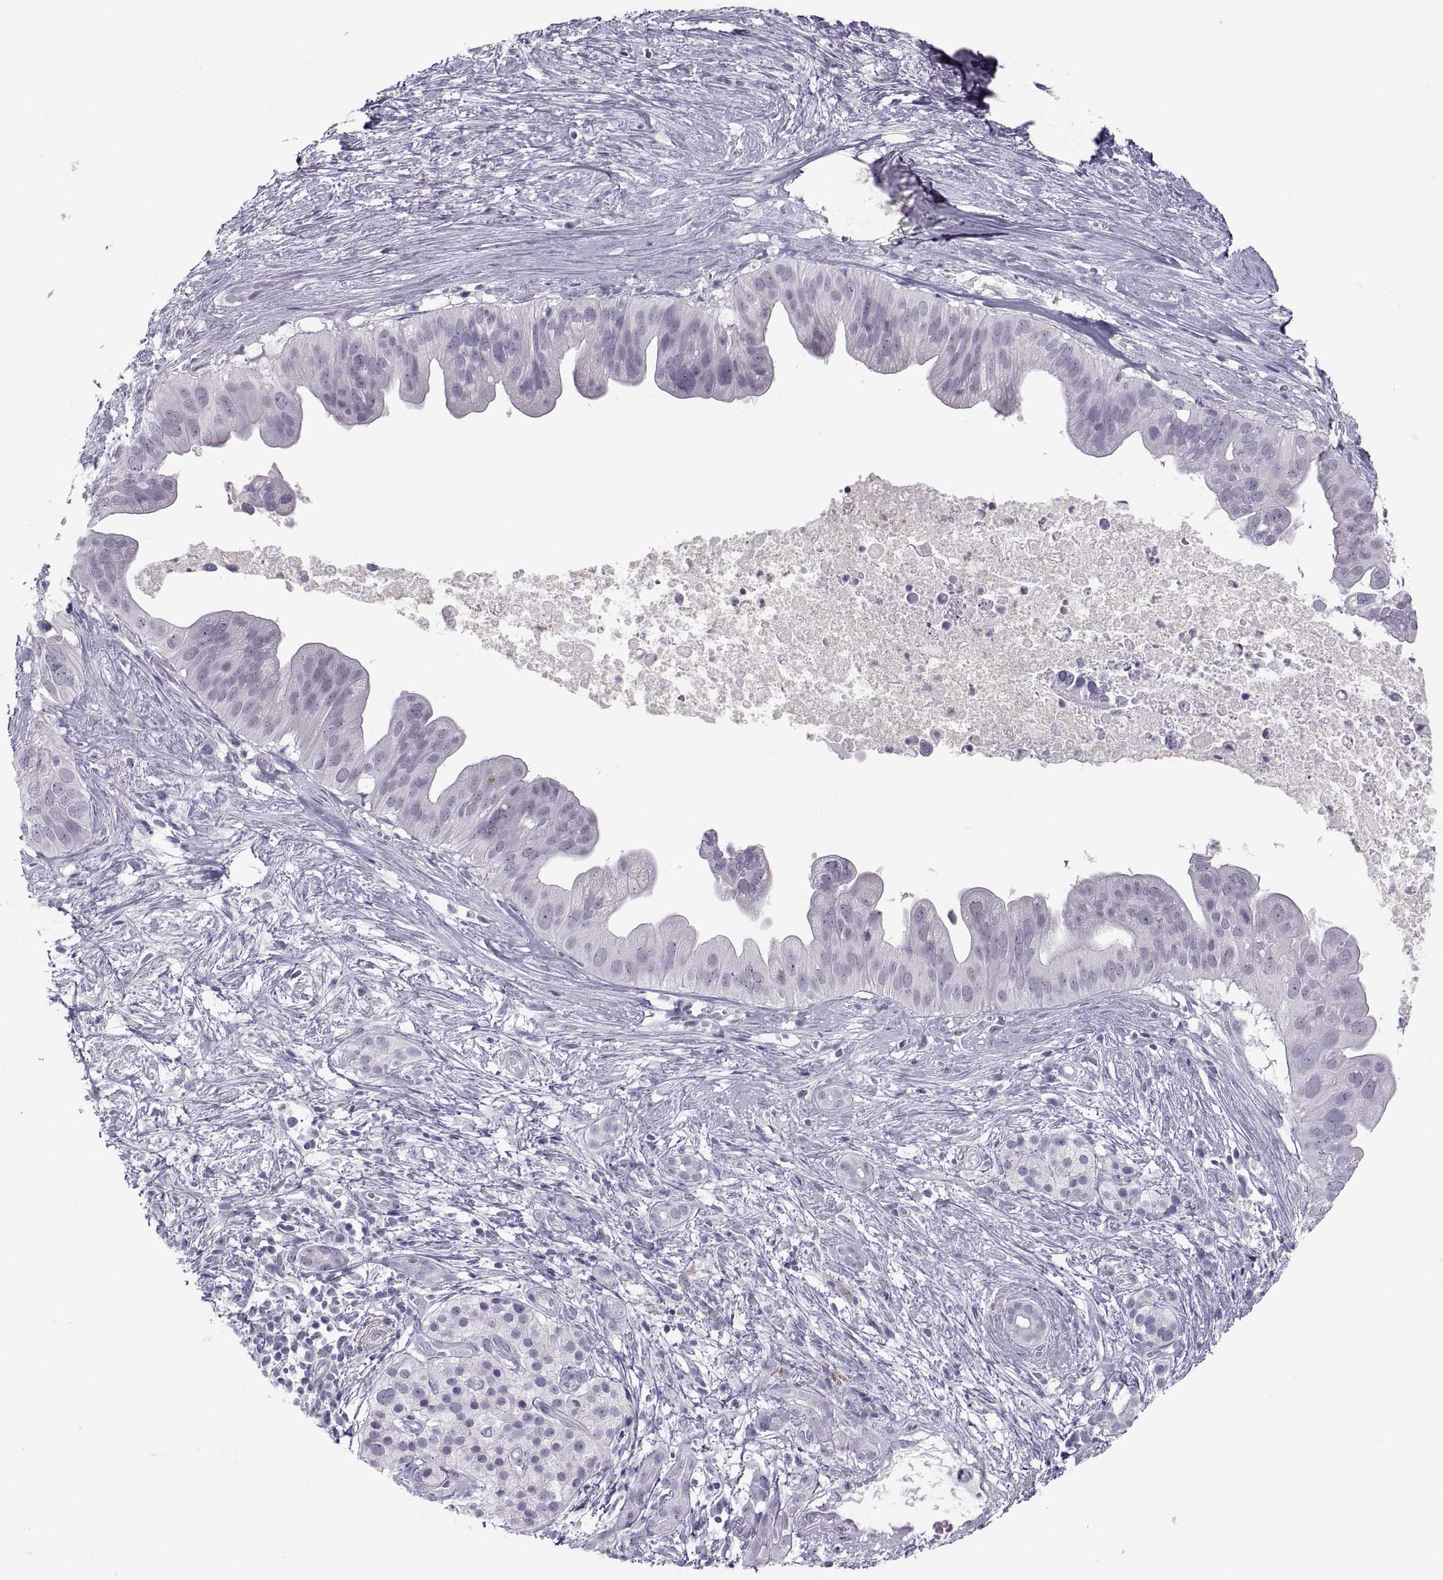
{"staining": {"intensity": "negative", "quantity": "none", "location": "none"}, "tissue": "pancreatic cancer", "cell_type": "Tumor cells", "image_type": "cancer", "snomed": [{"axis": "morphology", "description": "Adenocarcinoma, NOS"}, {"axis": "topography", "description": "Pancreas"}], "caption": "IHC photomicrograph of neoplastic tissue: human pancreatic cancer (adenocarcinoma) stained with DAB (3,3'-diaminobenzidine) displays no significant protein expression in tumor cells.", "gene": "C3orf22", "patient": {"sex": "male", "age": 61}}